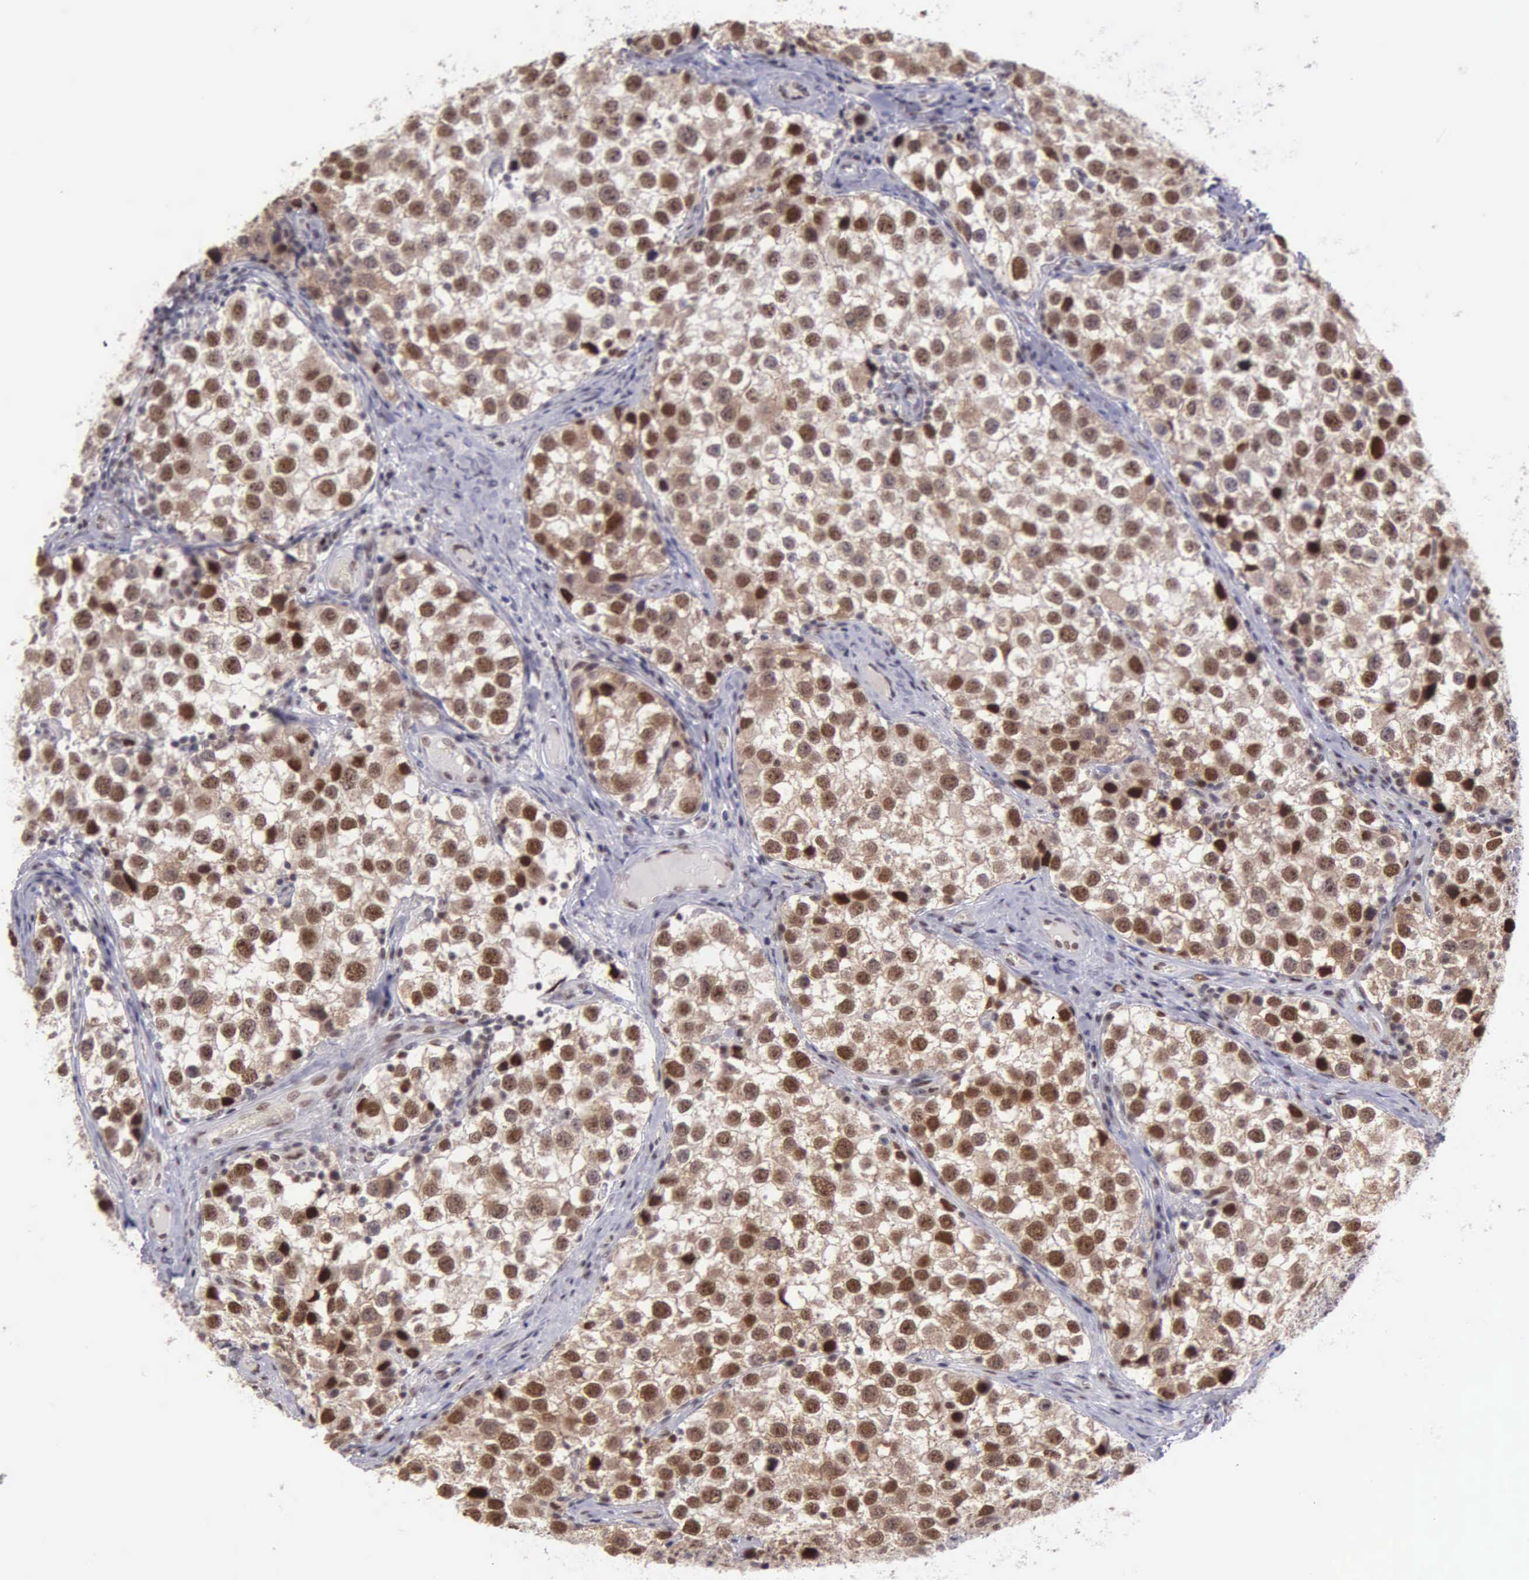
{"staining": {"intensity": "moderate", "quantity": ">75%", "location": "cytoplasmic/membranous,nuclear"}, "tissue": "testis cancer", "cell_type": "Tumor cells", "image_type": "cancer", "snomed": [{"axis": "morphology", "description": "Seminoma, NOS"}, {"axis": "topography", "description": "Testis"}], "caption": "Testis cancer stained for a protein (brown) displays moderate cytoplasmic/membranous and nuclear positive expression in about >75% of tumor cells.", "gene": "UBR7", "patient": {"sex": "male", "age": 39}}